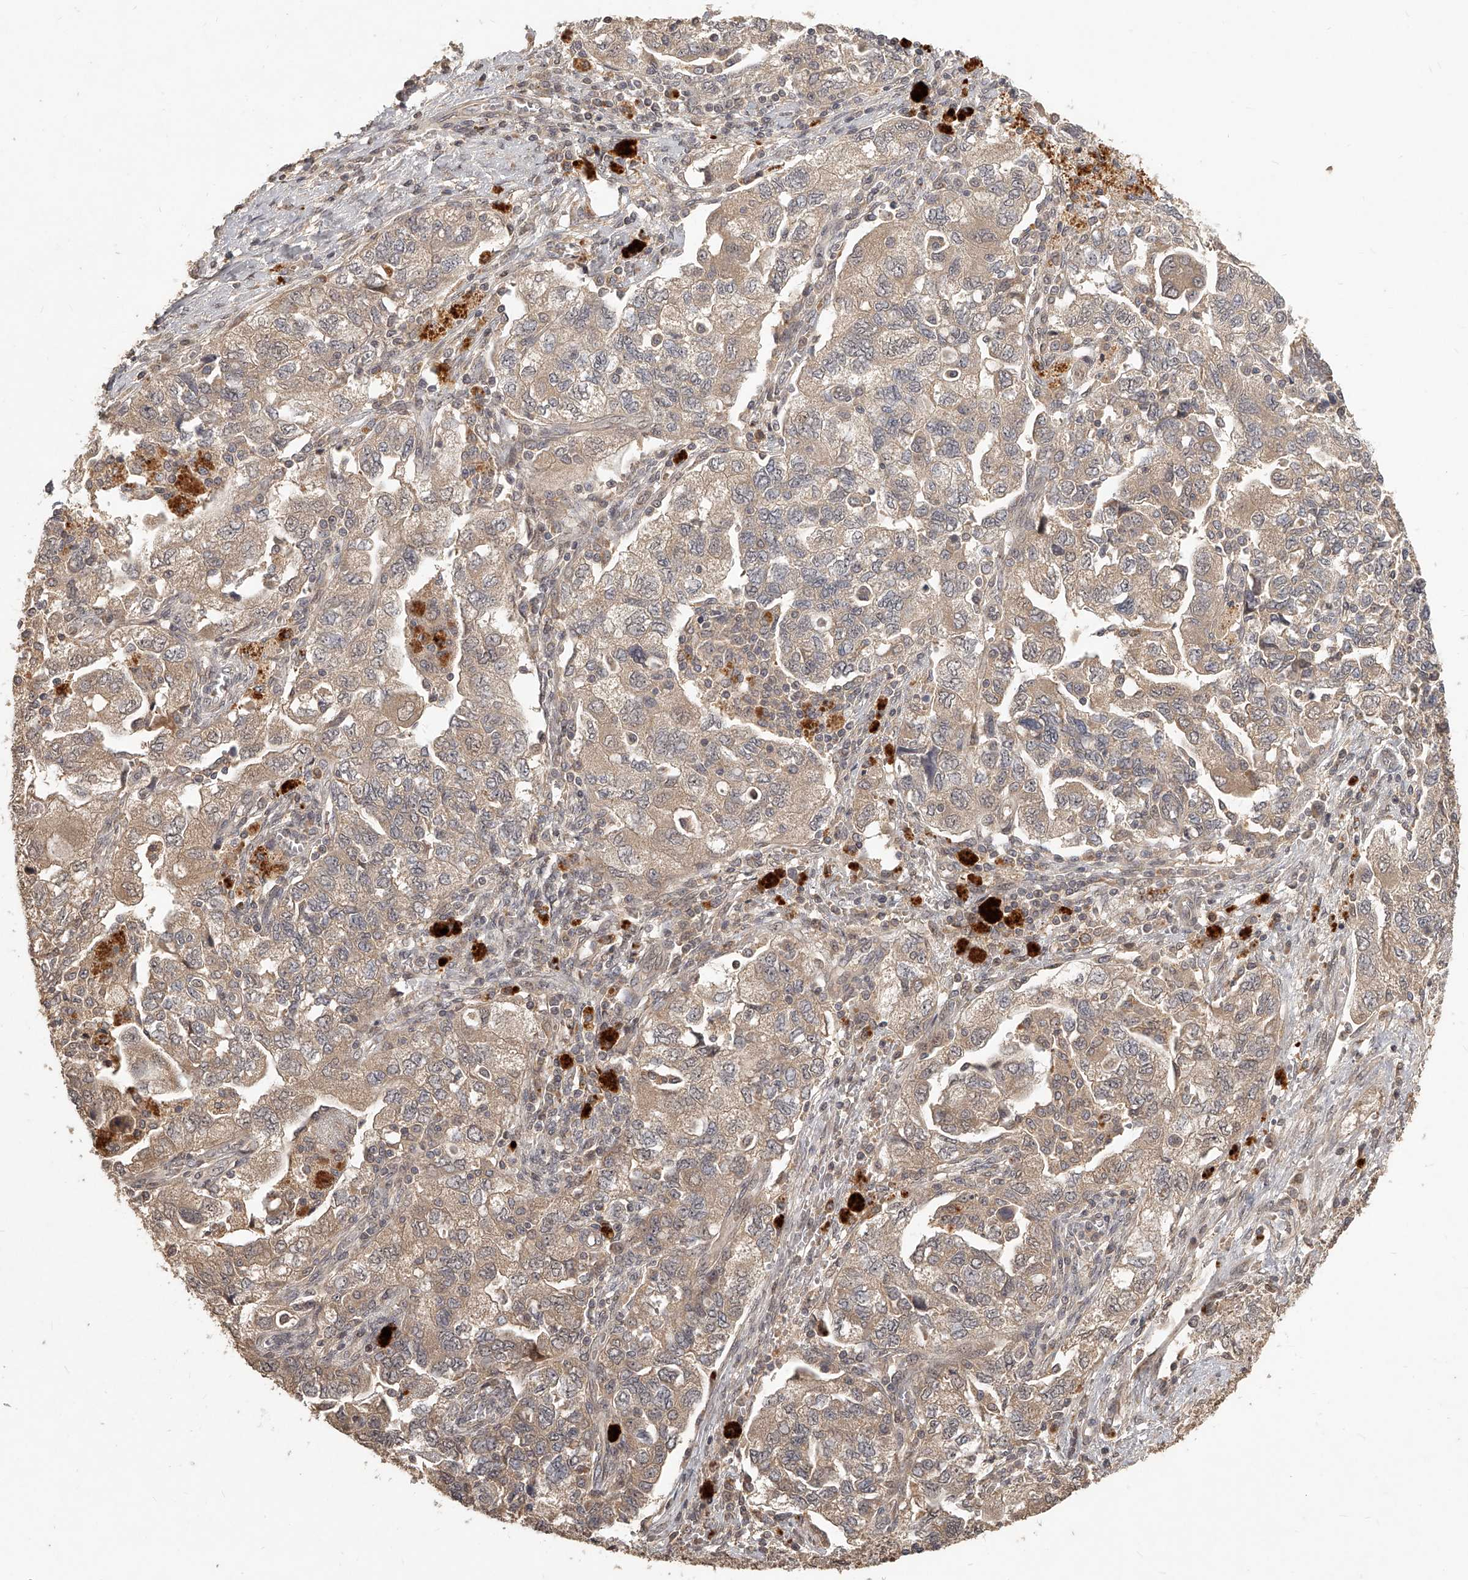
{"staining": {"intensity": "weak", "quantity": ">75%", "location": "cytoplasmic/membranous"}, "tissue": "ovarian cancer", "cell_type": "Tumor cells", "image_type": "cancer", "snomed": [{"axis": "morphology", "description": "Carcinoma, NOS"}, {"axis": "morphology", "description": "Cystadenocarcinoma, serous, NOS"}, {"axis": "topography", "description": "Ovary"}], "caption": "Protein positivity by immunohistochemistry shows weak cytoplasmic/membranous staining in approximately >75% of tumor cells in ovarian cancer.", "gene": "SLC37A1", "patient": {"sex": "female", "age": 69}}